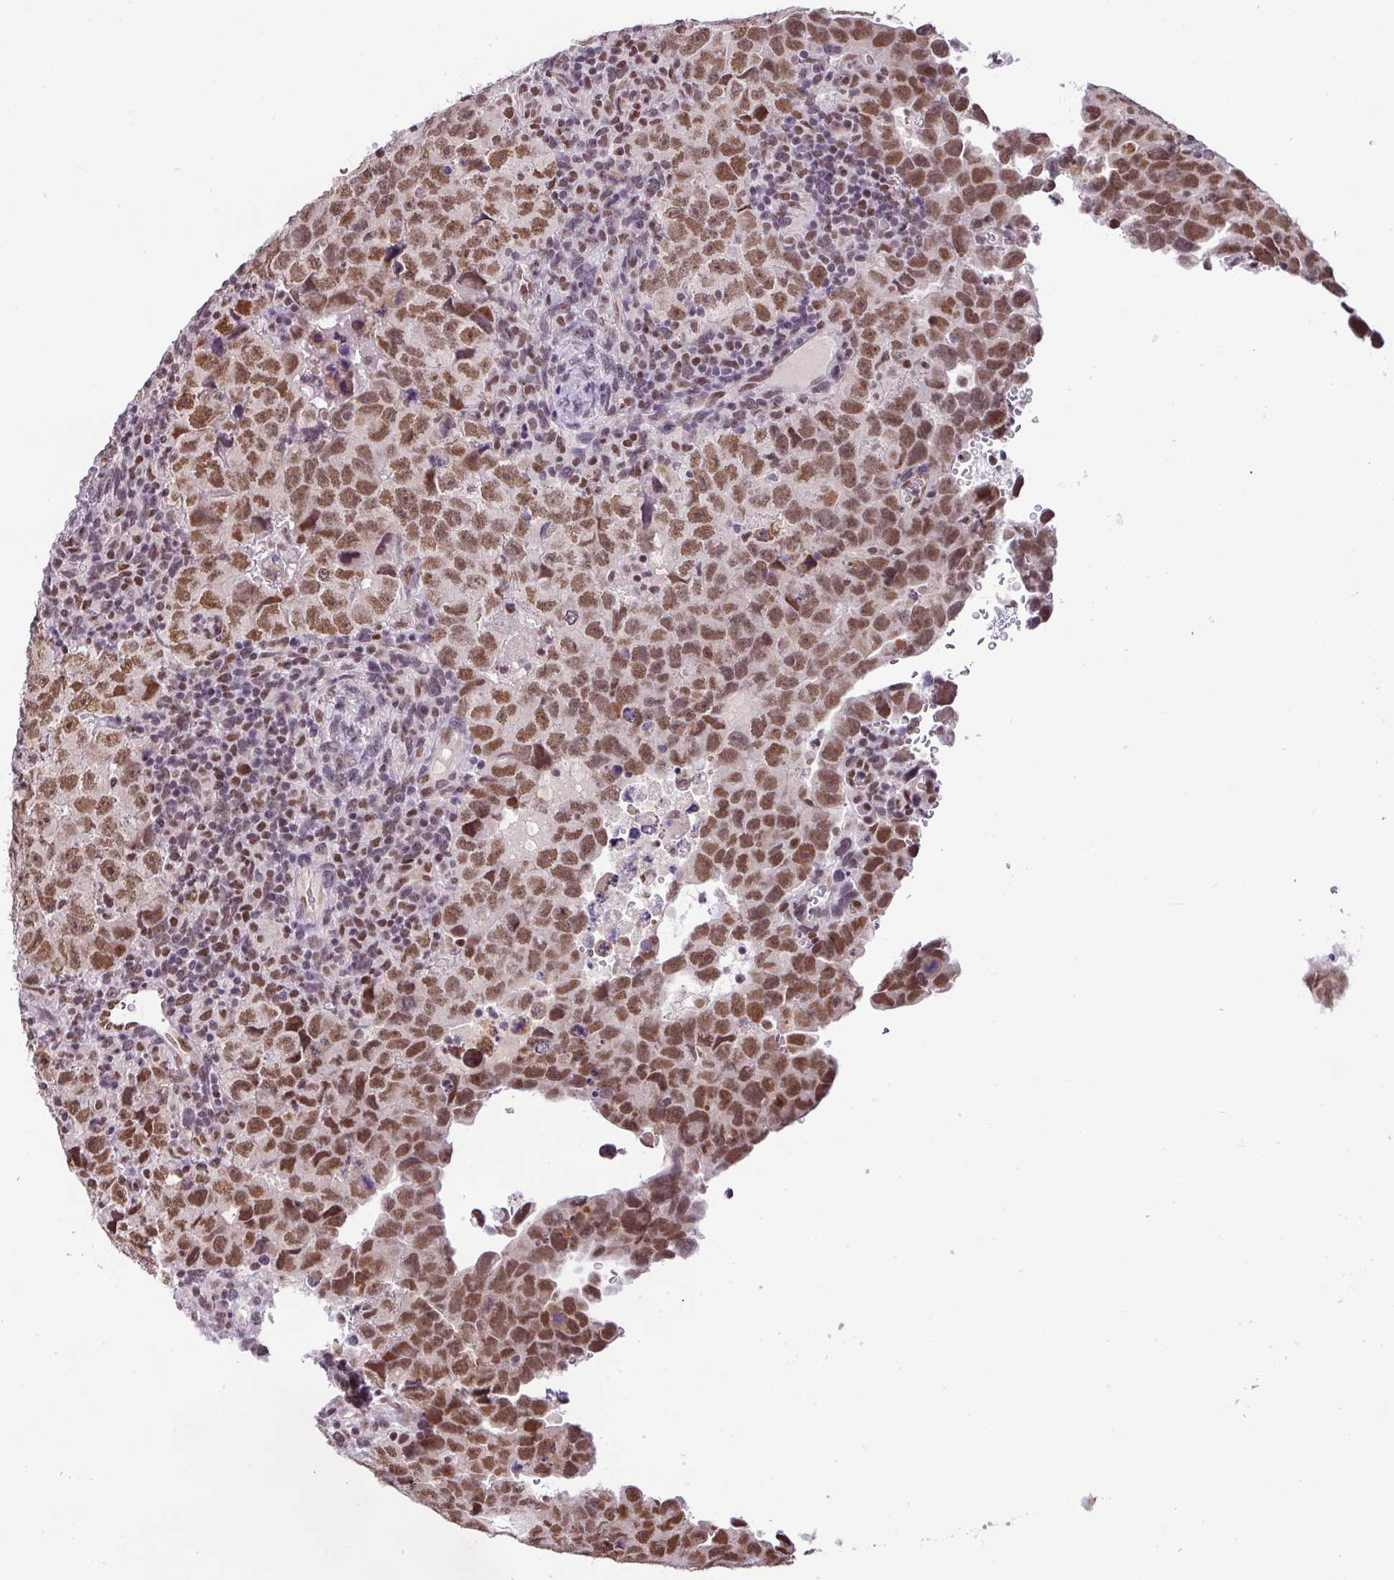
{"staining": {"intensity": "moderate", "quantity": ">75%", "location": "nuclear"}, "tissue": "testis cancer", "cell_type": "Tumor cells", "image_type": "cancer", "snomed": [{"axis": "morphology", "description": "Carcinoma, Embryonal, NOS"}, {"axis": "topography", "description": "Testis"}], "caption": "Protein staining of embryonal carcinoma (testis) tissue shows moderate nuclear staining in approximately >75% of tumor cells. (Stains: DAB in brown, nuclei in blue, Microscopy: brightfield microscopy at high magnification).", "gene": "PGAP4", "patient": {"sex": "male", "age": 24}}